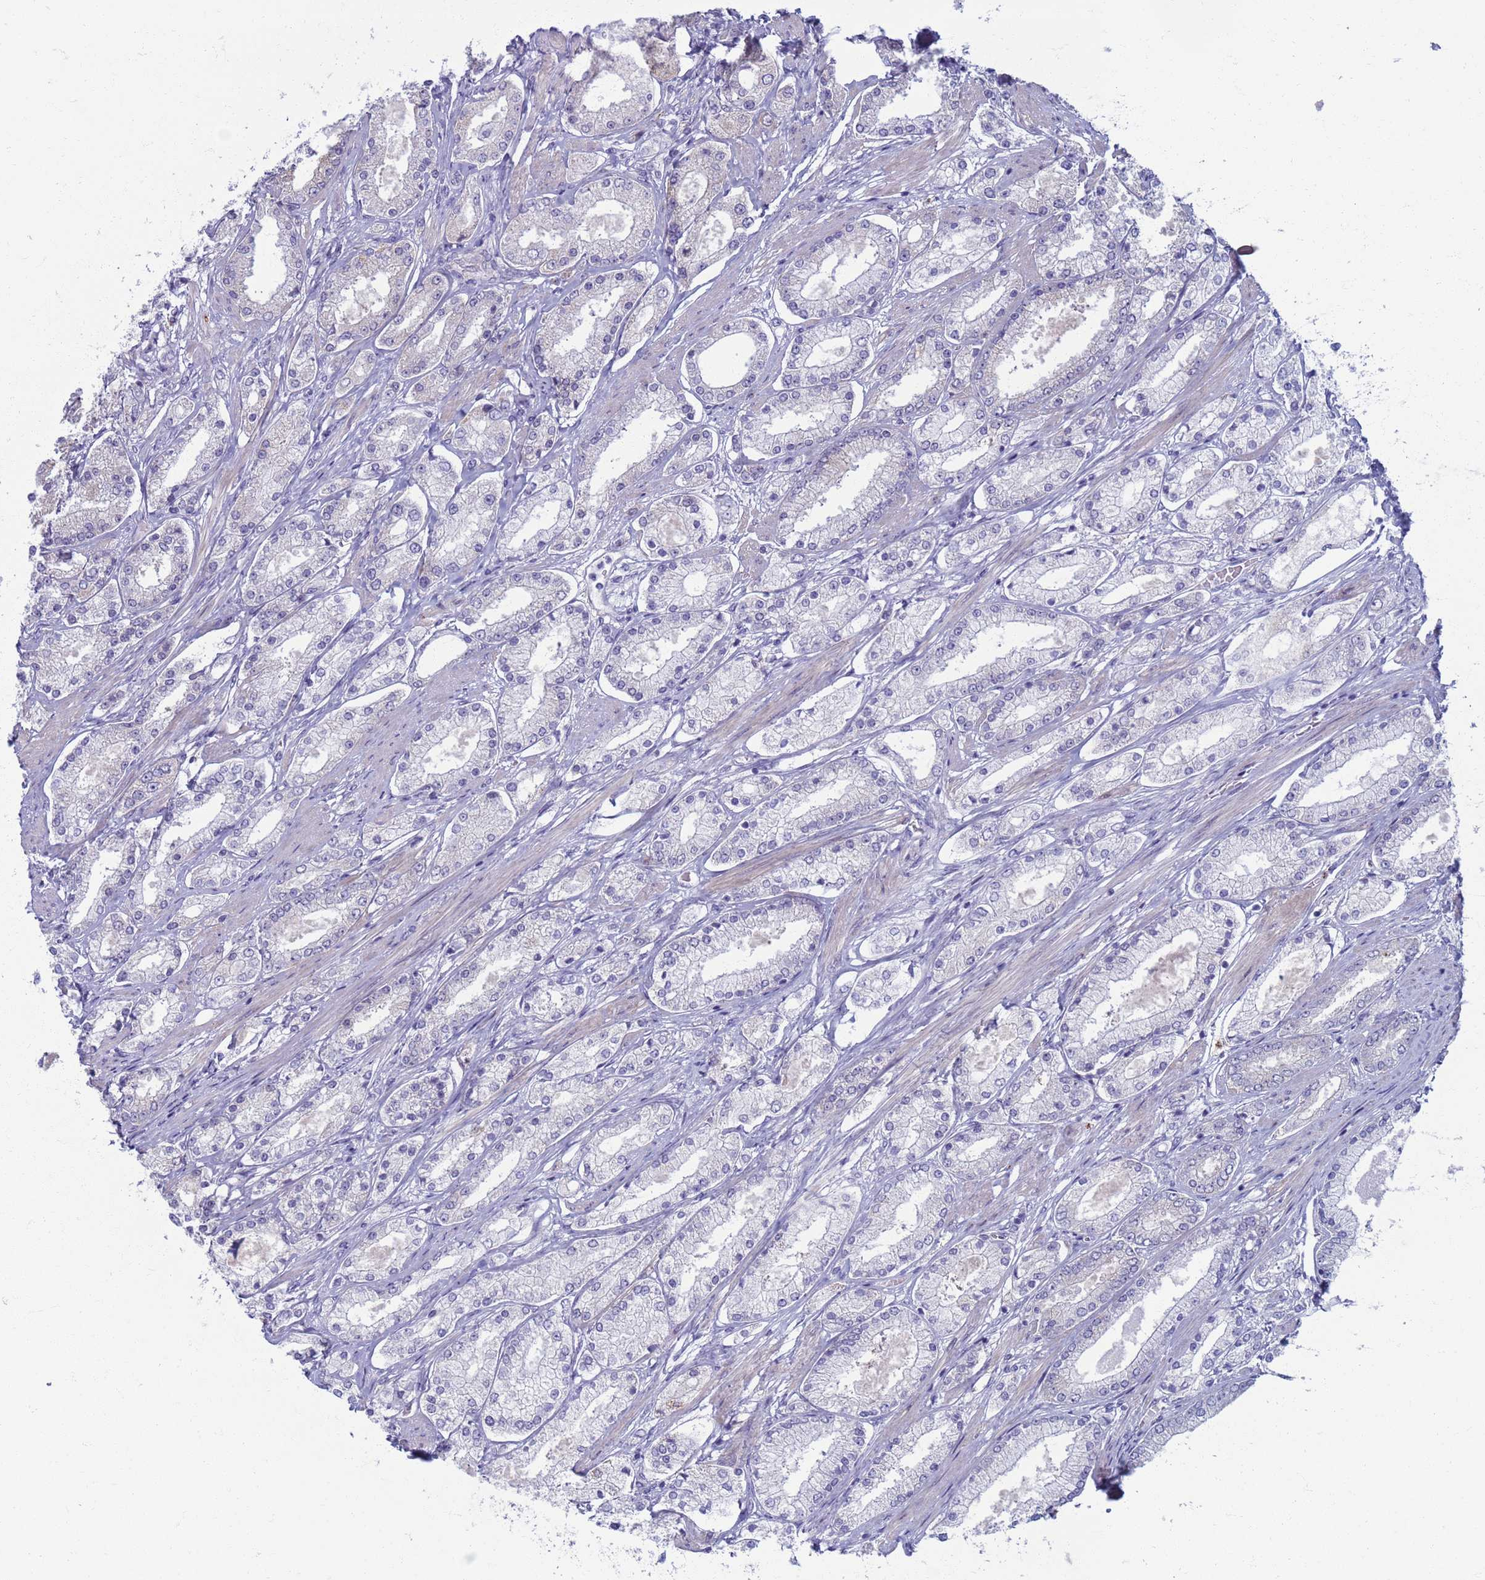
{"staining": {"intensity": "negative", "quantity": "none", "location": "none"}, "tissue": "prostate cancer", "cell_type": "Tumor cells", "image_type": "cancer", "snomed": [{"axis": "morphology", "description": "Adenocarcinoma, High grade"}, {"axis": "topography", "description": "Prostate"}], "caption": "An immunohistochemistry histopathology image of prostate cancer is shown. There is no staining in tumor cells of prostate cancer.", "gene": "CLCA2", "patient": {"sex": "male", "age": 69}}